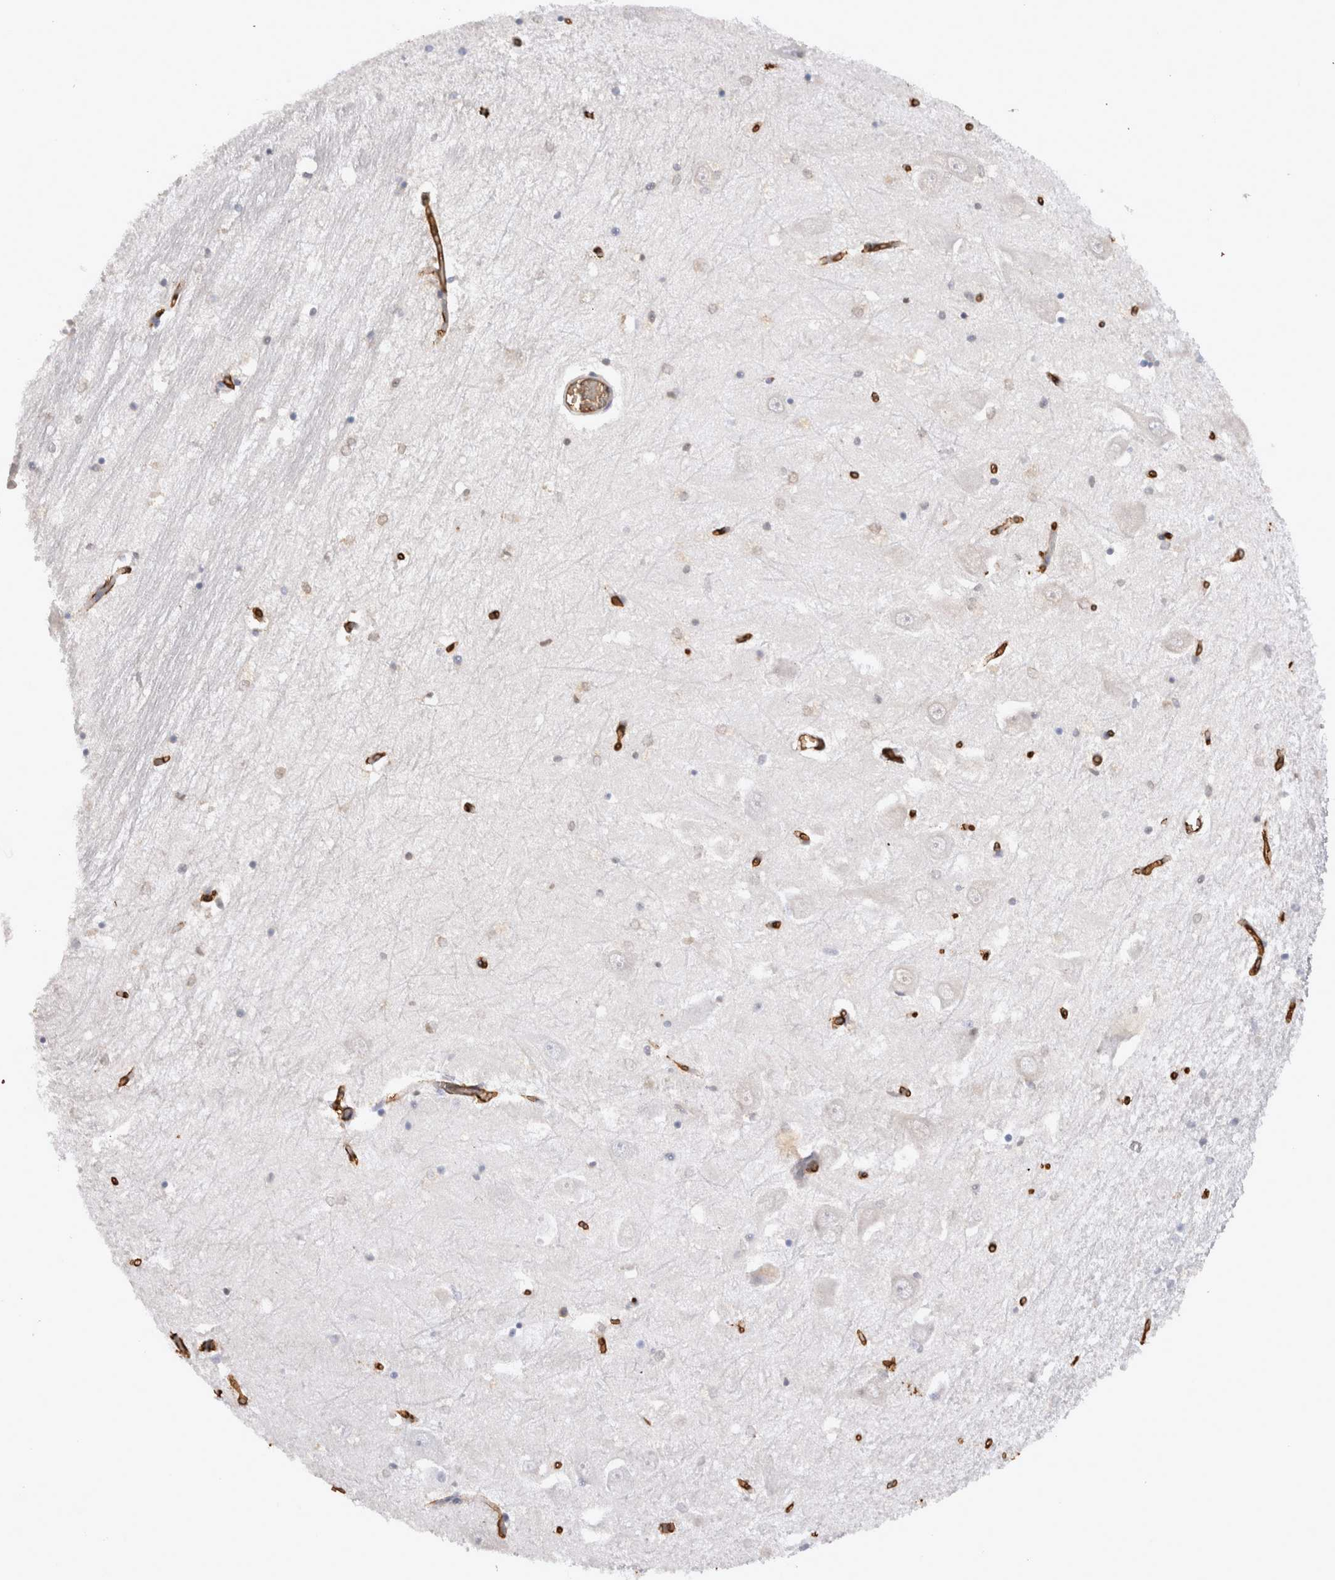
{"staining": {"intensity": "negative", "quantity": "none", "location": "none"}, "tissue": "hippocampus", "cell_type": "Glial cells", "image_type": "normal", "snomed": [{"axis": "morphology", "description": "Normal tissue, NOS"}, {"axis": "topography", "description": "Hippocampus"}], "caption": "Normal hippocampus was stained to show a protein in brown. There is no significant staining in glial cells.", "gene": "IL17RC", "patient": {"sex": "male", "age": 70}}